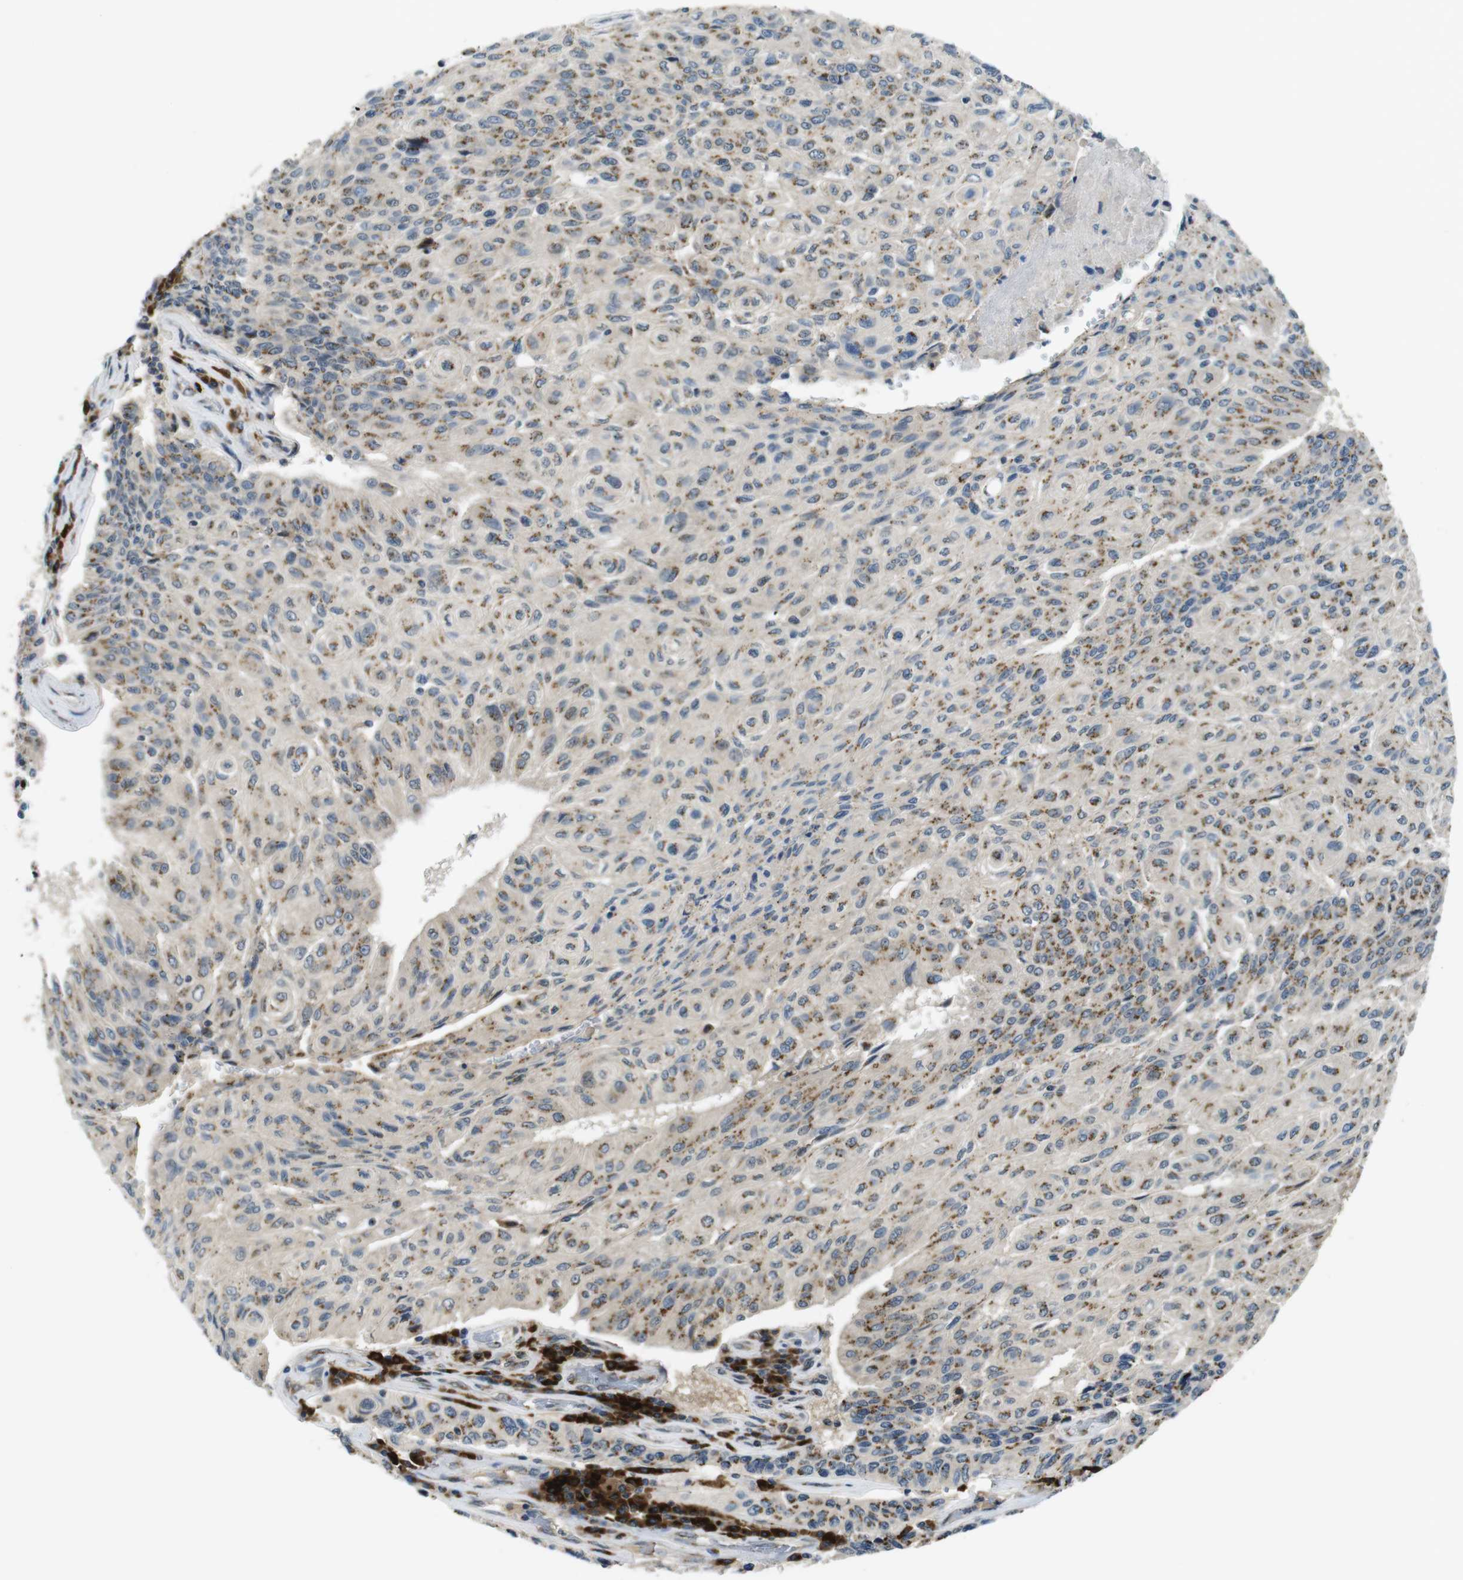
{"staining": {"intensity": "moderate", "quantity": ">75%", "location": "cytoplasmic/membranous"}, "tissue": "urothelial cancer", "cell_type": "Tumor cells", "image_type": "cancer", "snomed": [{"axis": "morphology", "description": "Urothelial carcinoma, High grade"}, {"axis": "topography", "description": "Urinary bladder"}], "caption": "An image of human high-grade urothelial carcinoma stained for a protein shows moderate cytoplasmic/membranous brown staining in tumor cells. (Brightfield microscopy of DAB IHC at high magnification).", "gene": "ZFPL1", "patient": {"sex": "male", "age": 66}}